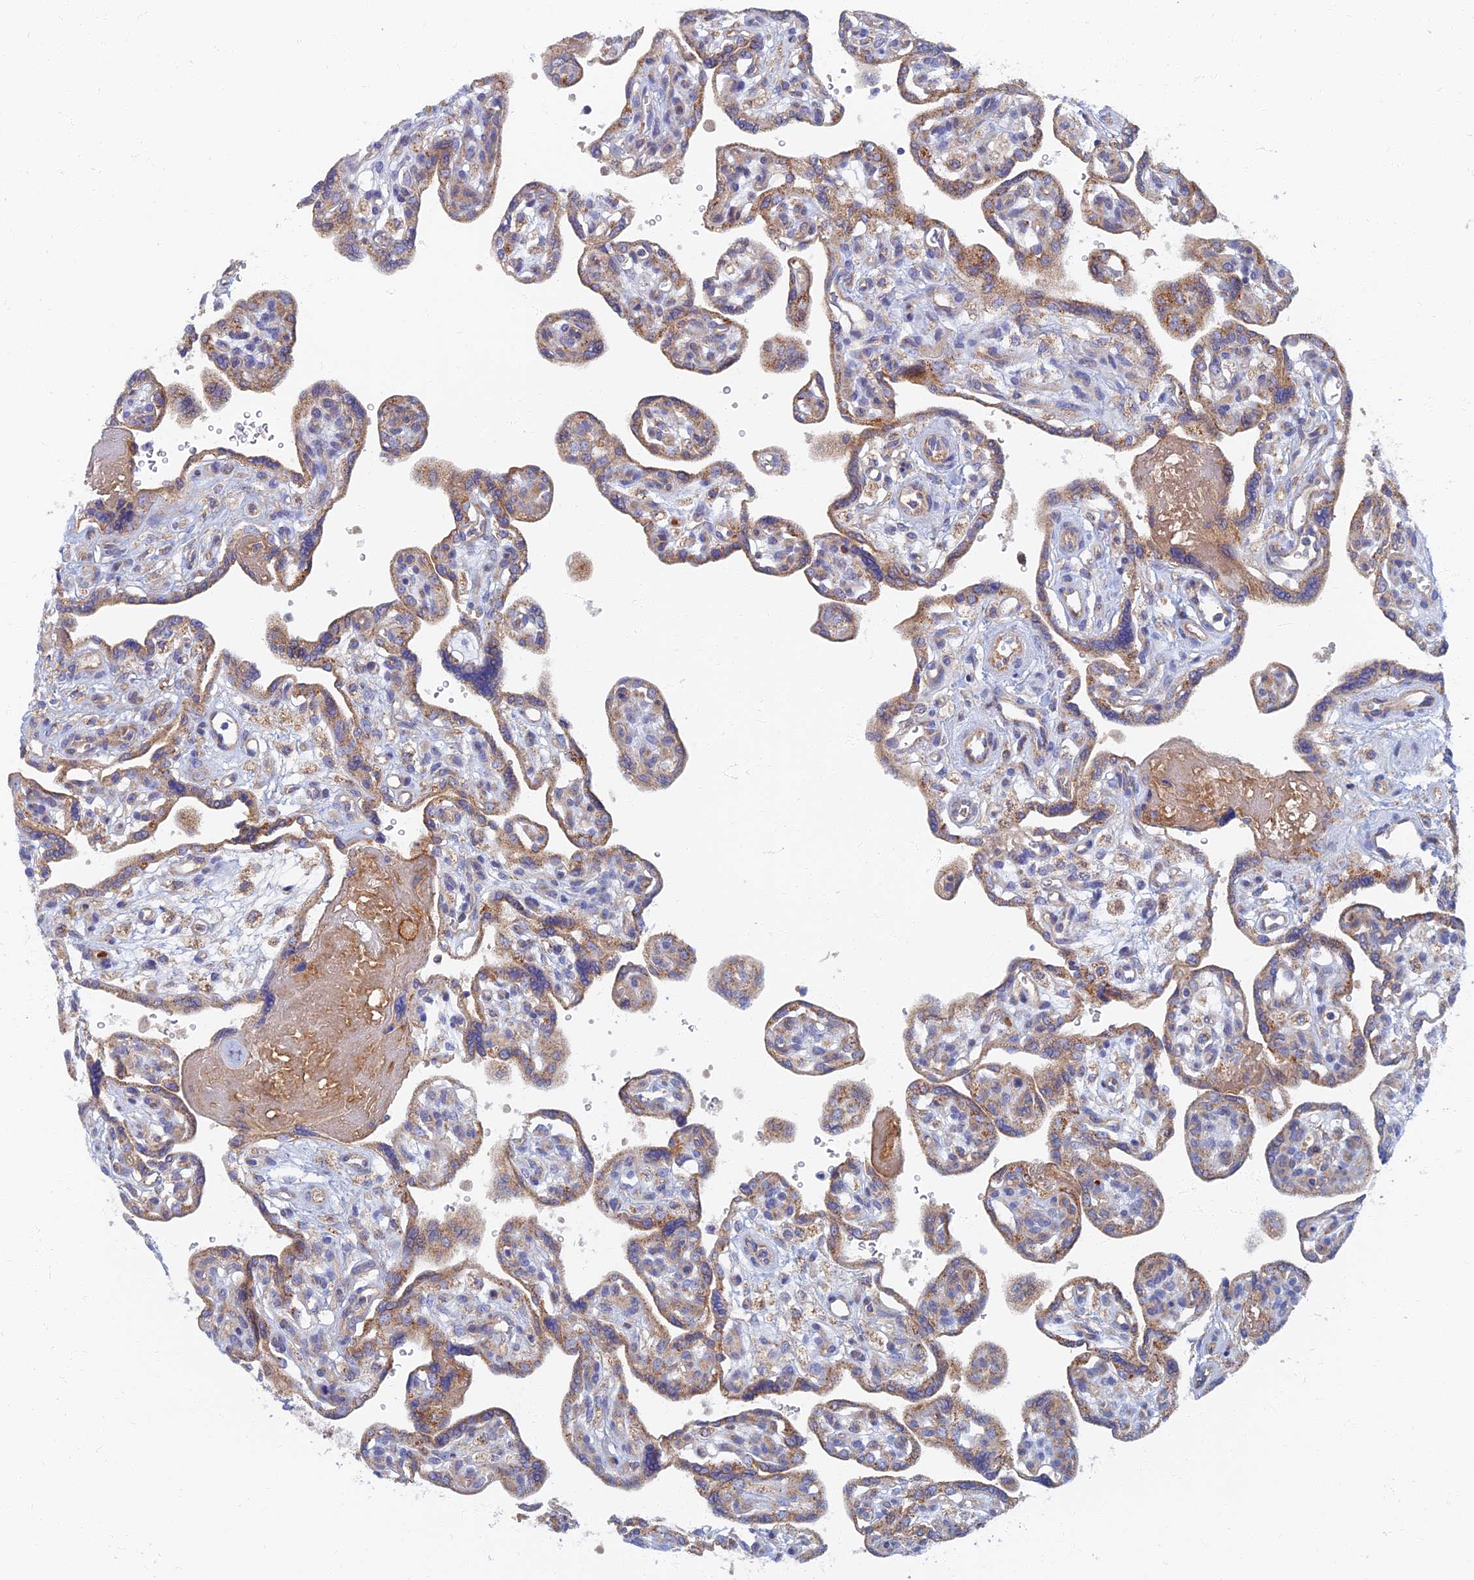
{"staining": {"intensity": "weak", "quantity": ">75%", "location": "cytoplasmic/membranous"}, "tissue": "placenta", "cell_type": "Trophoblastic cells", "image_type": "normal", "snomed": [{"axis": "morphology", "description": "Normal tissue, NOS"}, {"axis": "topography", "description": "Placenta"}], "caption": "The micrograph exhibits immunohistochemical staining of unremarkable placenta. There is weak cytoplasmic/membranous staining is identified in about >75% of trophoblastic cells.", "gene": "TMEM44", "patient": {"sex": "female", "age": 39}}